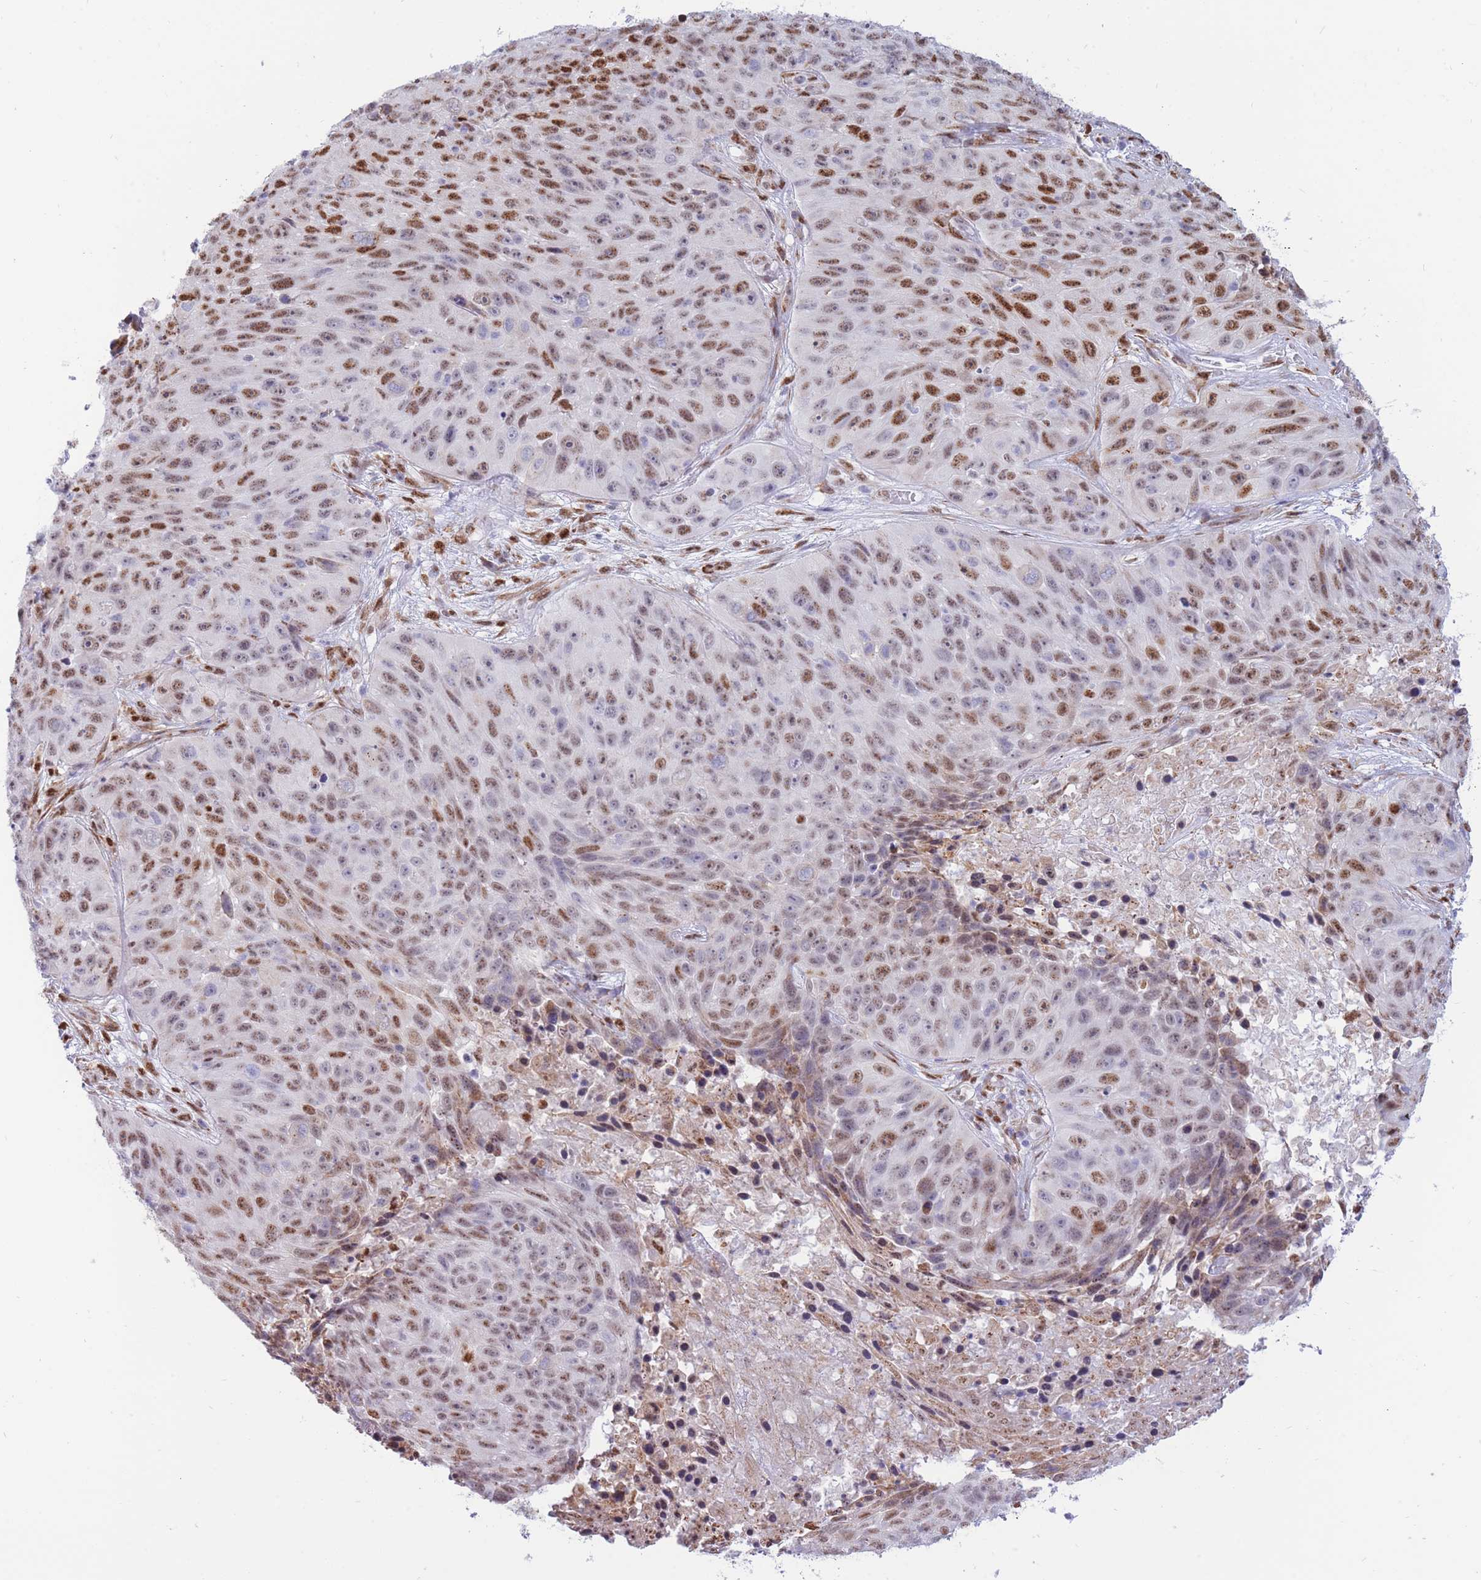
{"staining": {"intensity": "moderate", "quantity": ">75%", "location": "nuclear"}, "tissue": "skin cancer", "cell_type": "Tumor cells", "image_type": "cancer", "snomed": [{"axis": "morphology", "description": "Squamous cell carcinoma, NOS"}, {"axis": "topography", "description": "Skin"}], "caption": "Human skin squamous cell carcinoma stained for a protein (brown) shows moderate nuclear positive positivity in about >75% of tumor cells.", "gene": "FAM153A", "patient": {"sex": "female", "age": 87}}